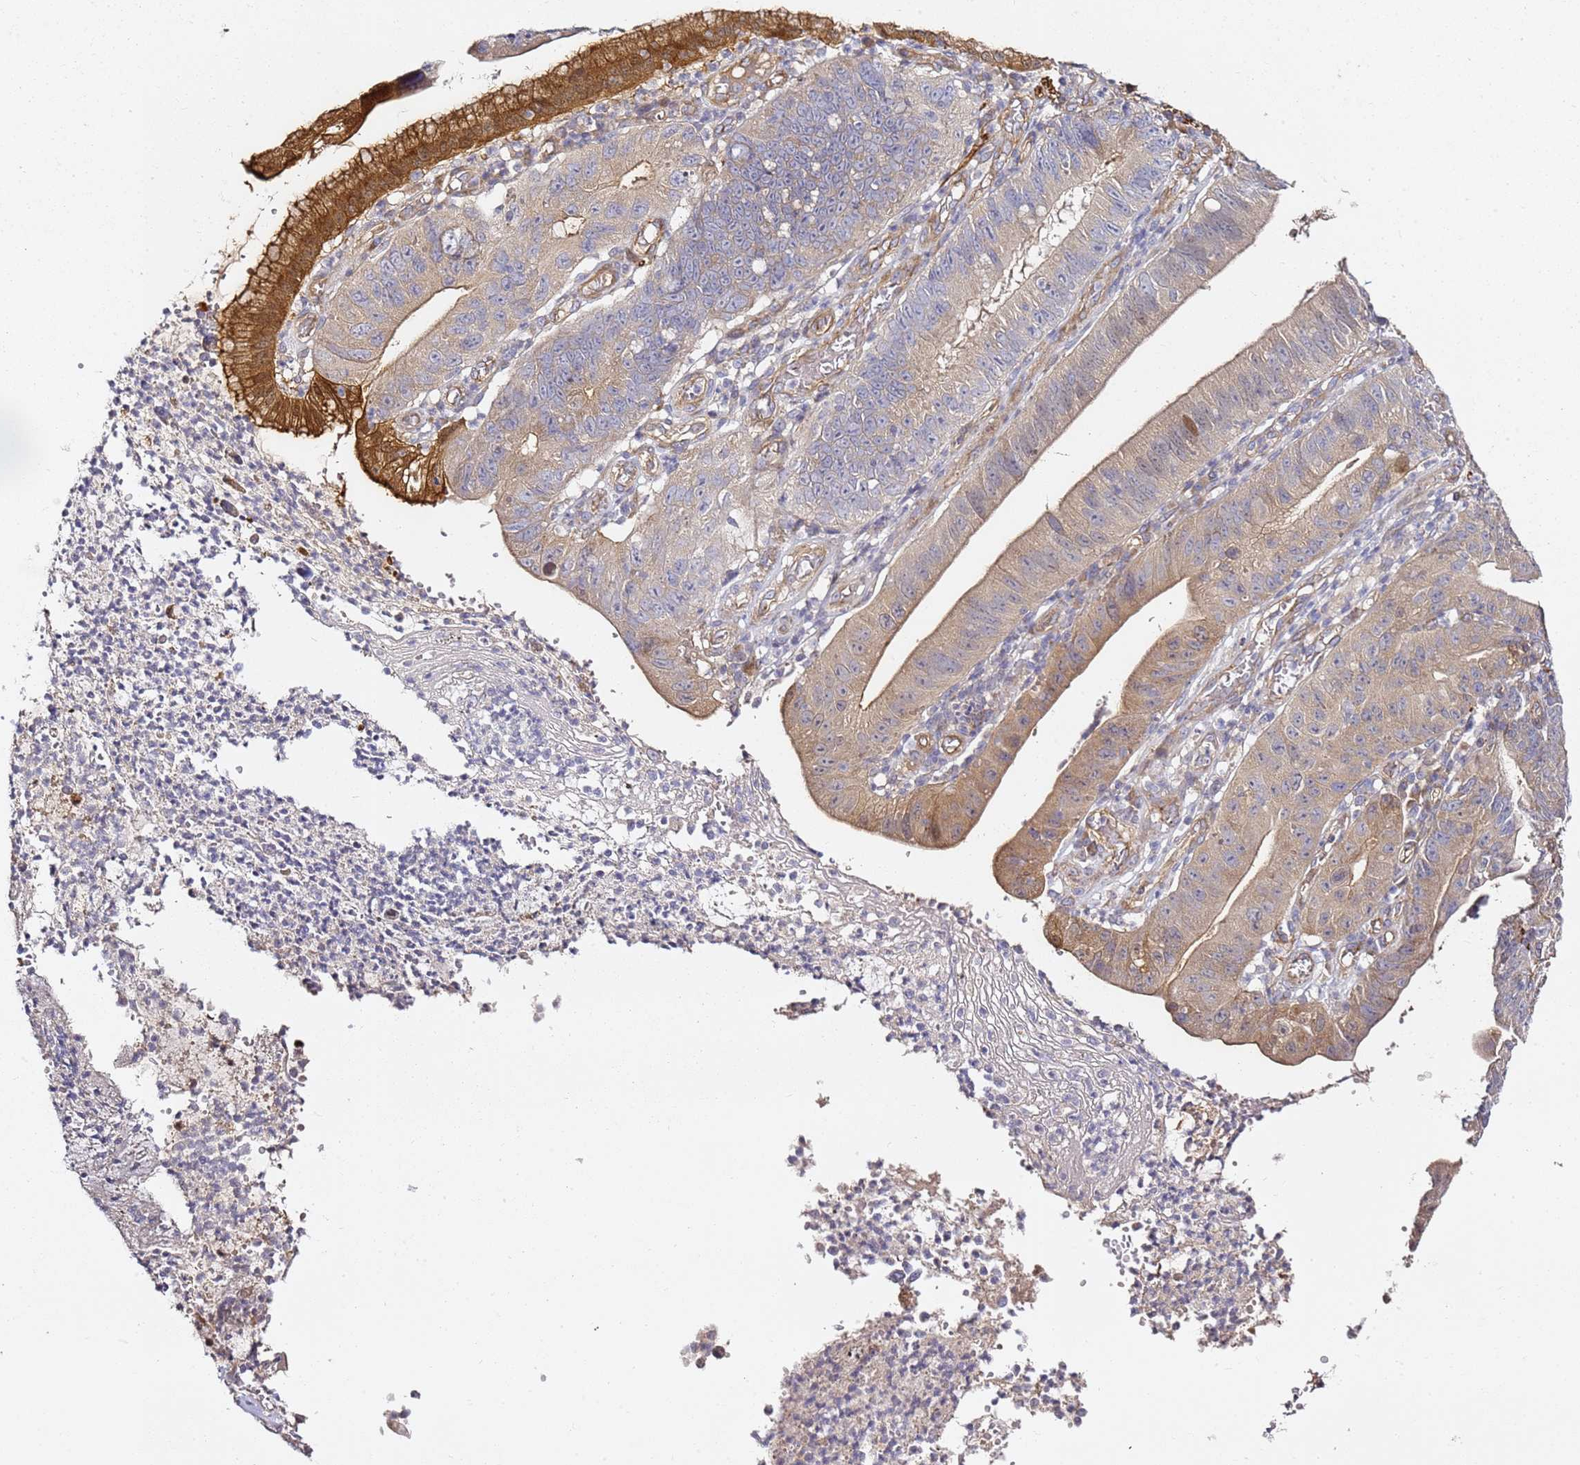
{"staining": {"intensity": "strong", "quantity": "25%-75%", "location": "cytoplasmic/membranous"}, "tissue": "stomach cancer", "cell_type": "Tumor cells", "image_type": "cancer", "snomed": [{"axis": "morphology", "description": "Adenocarcinoma, NOS"}, {"axis": "topography", "description": "Stomach"}], "caption": "Protein analysis of stomach adenocarcinoma tissue reveals strong cytoplasmic/membranous staining in approximately 25%-75% of tumor cells.", "gene": "EPS8L1", "patient": {"sex": "male", "age": 59}}